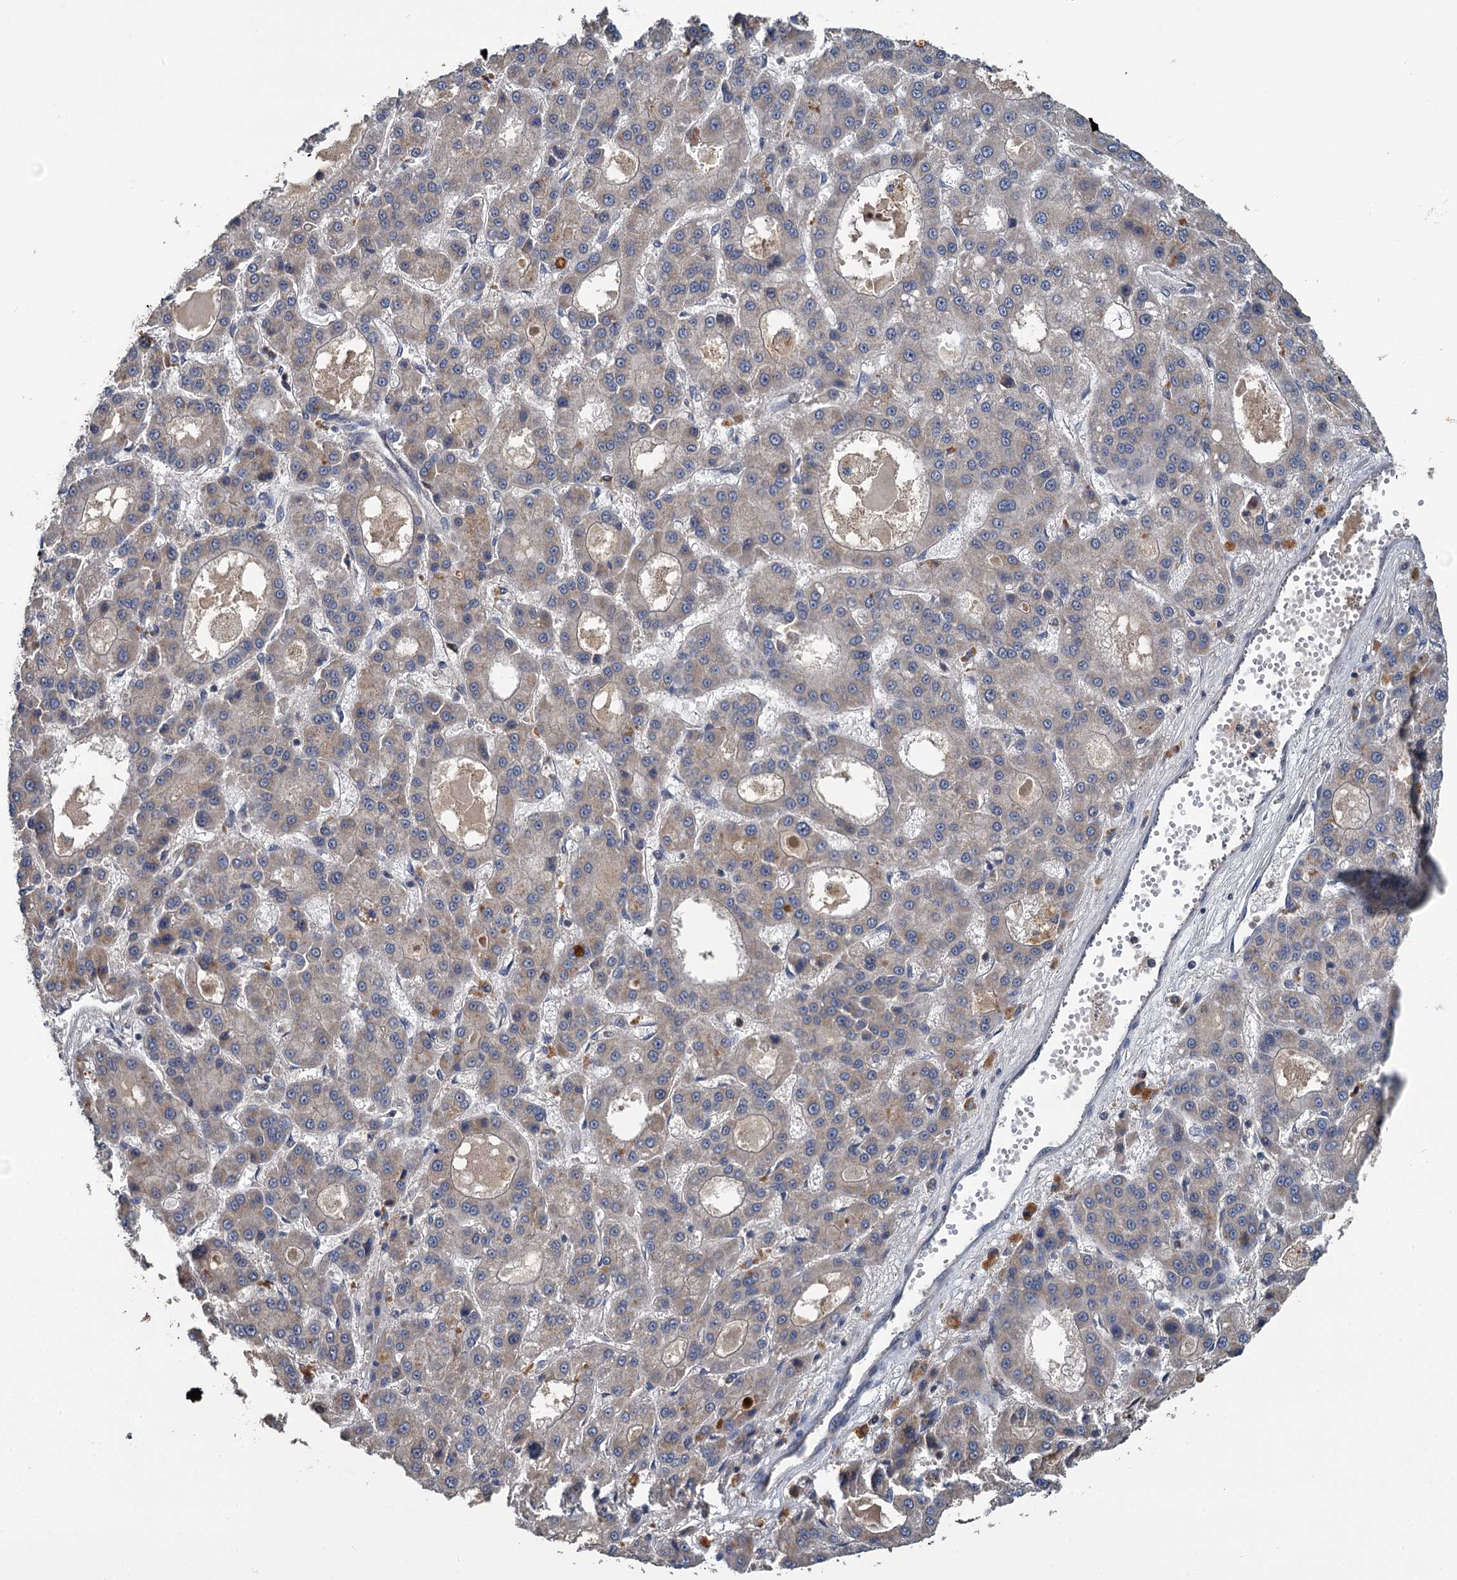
{"staining": {"intensity": "weak", "quantity": "<25%", "location": "cytoplasmic/membranous"}, "tissue": "liver cancer", "cell_type": "Tumor cells", "image_type": "cancer", "snomed": [{"axis": "morphology", "description": "Carcinoma, Hepatocellular, NOS"}, {"axis": "topography", "description": "Liver"}], "caption": "A high-resolution micrograph shows immunohistochemistry staining of hepatocellular carcinoma (liver), which displays no significant staining in tumor cells.", "gene": "TMEM39A", "patient": {"sex": "male", "age": 70}}